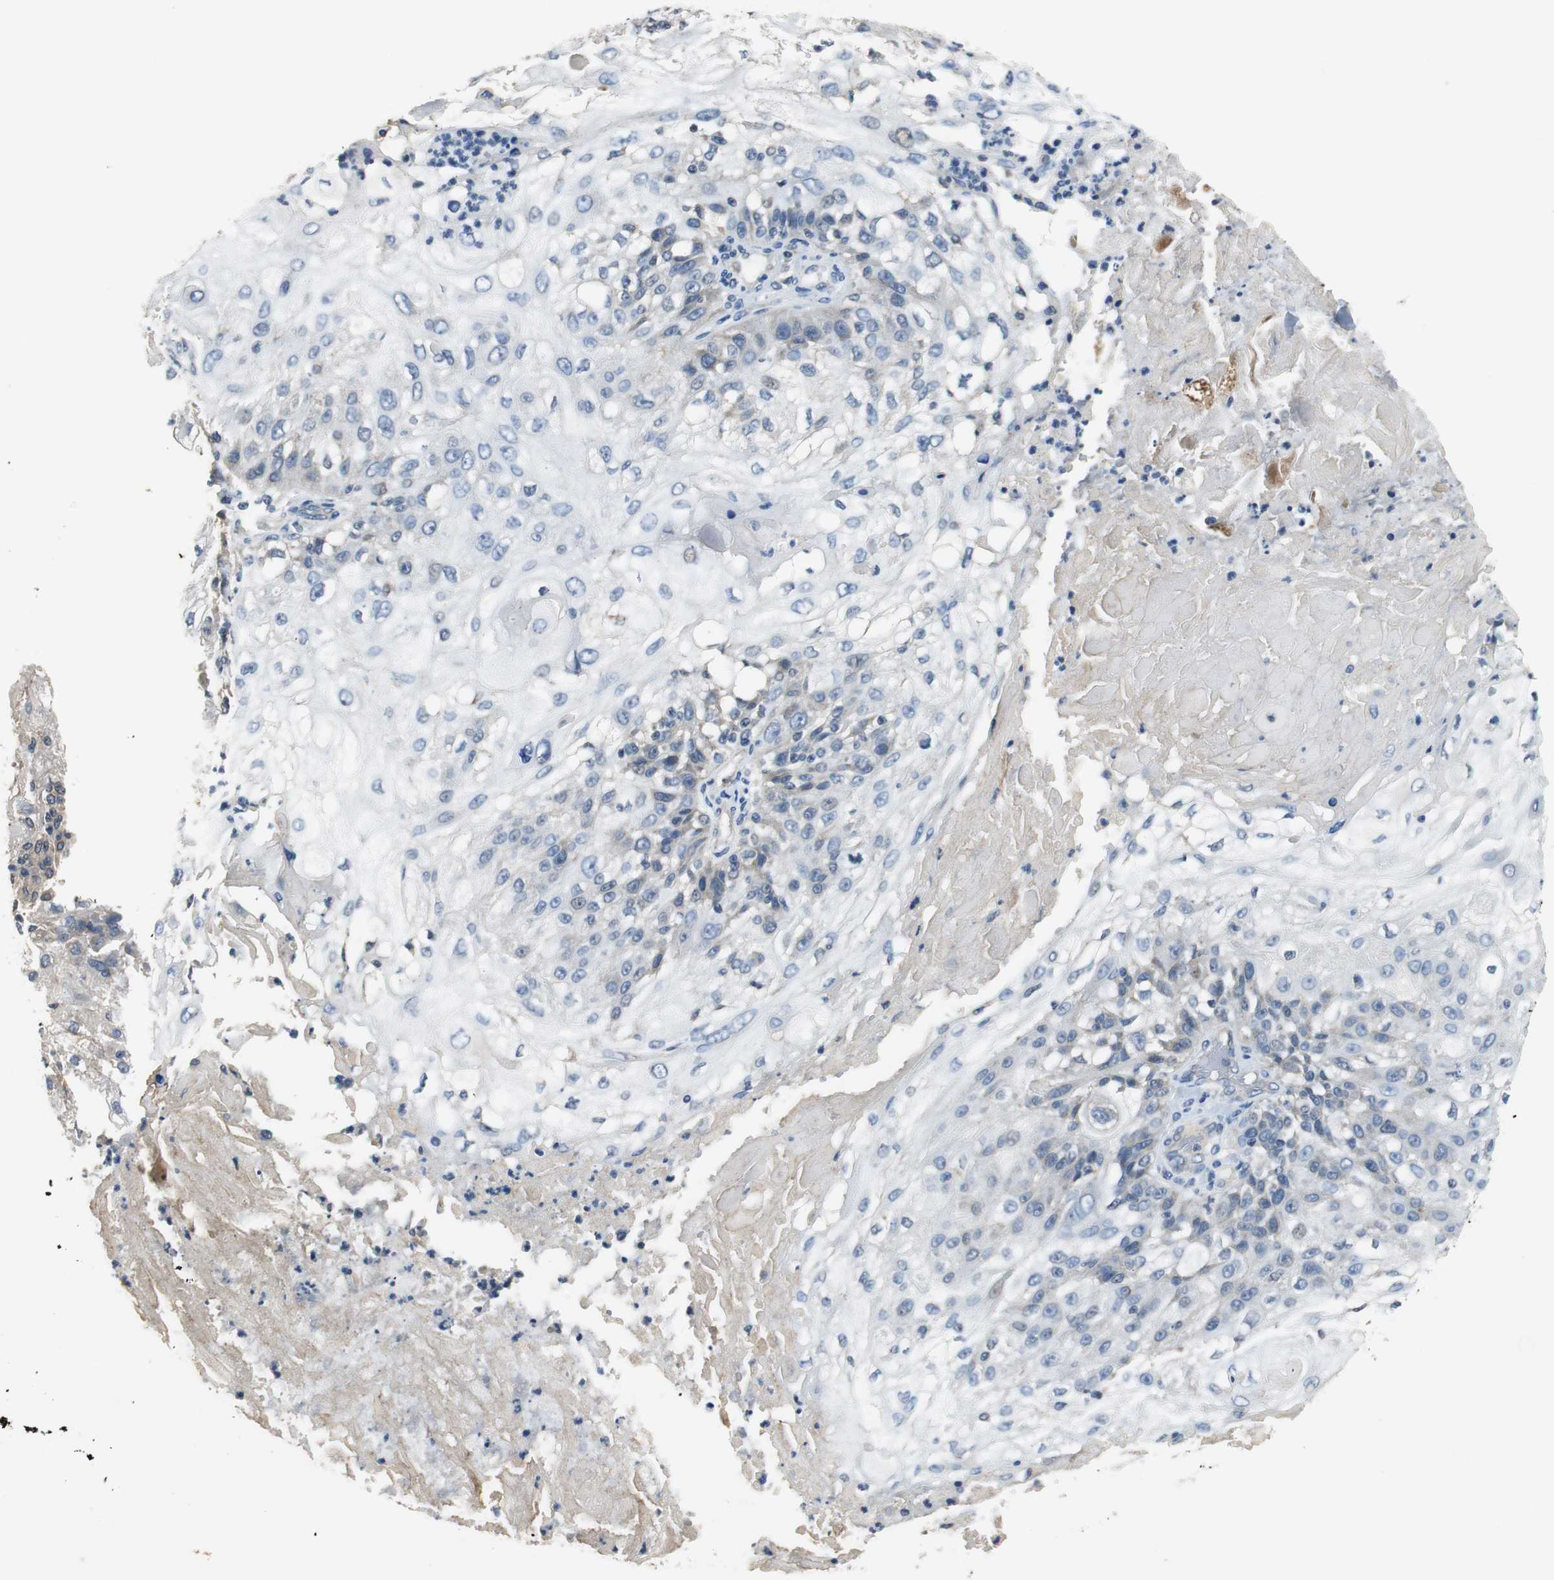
{"staining": {"intensity": "weak", "quantity": "<25%", "location": "cytoplasmic/membranous"}, "tissue": "skin cancer", "cell_type": "Tumor cells", "image_type": "cancer", "snomed": [{"axis": "morphology", "description": "Normal tissue, NOS"}, {"axis": "morphology", "description": "Squamous cell carcinoma, NOS"}, {"axis": "topography", "description": "Skin"}], "caption": "Skin squamous cell carcinoma was stained to show a protein in brown. There is no significant staining in tumor cells.", "gene": "MTIF2", "patient": {"sex": "female", "age": 83}}